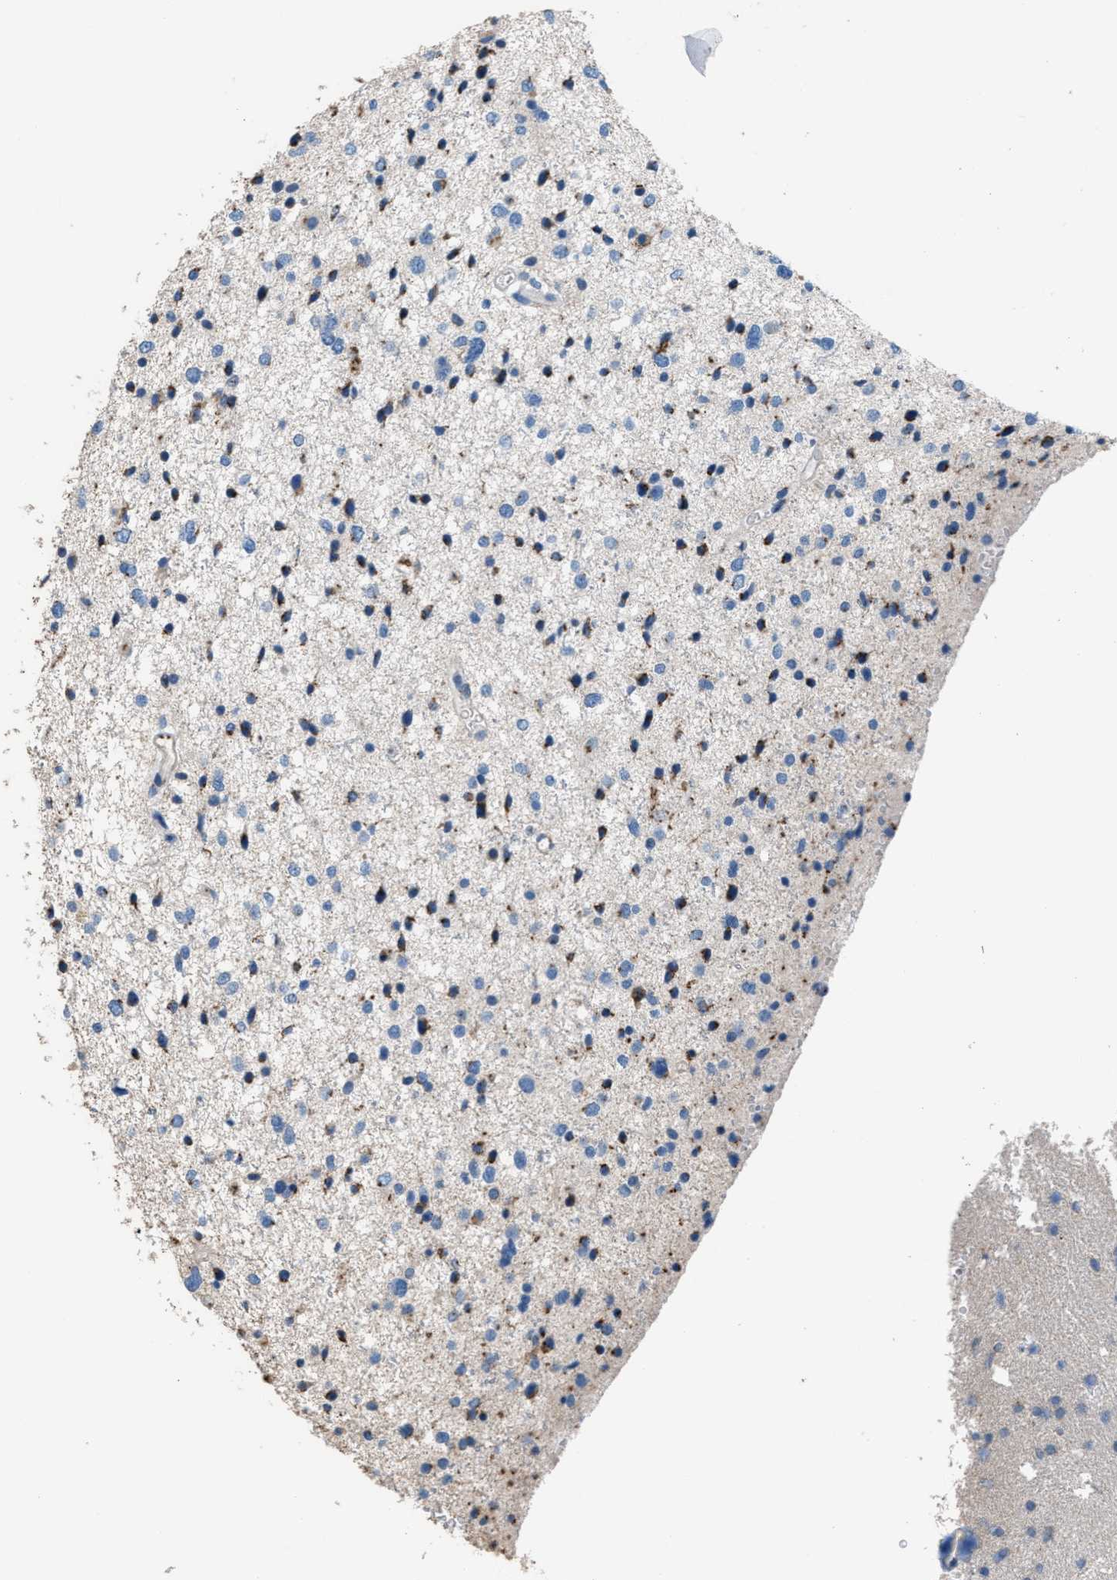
{"staining": {"intensity": "moderate", "quantity": "<25%", "location": "cytoplasmic/membranous"}, "tissue": "glioma", "cell_type": "Tumor cells", "image_type": "cancer", "snomed": [{"axis": "morphology", "description": "Glioma, malignant, Low grade"}, {"axis": "topography", "description": "Brain"}], "caption": "This is a micrograph of IHC staining of glioma, which shows moderate positivity in the cytoplasmic/membranous of tumor cells.", "gene": "GOLM1", "patient": {"sex": "female", "age": 37}}